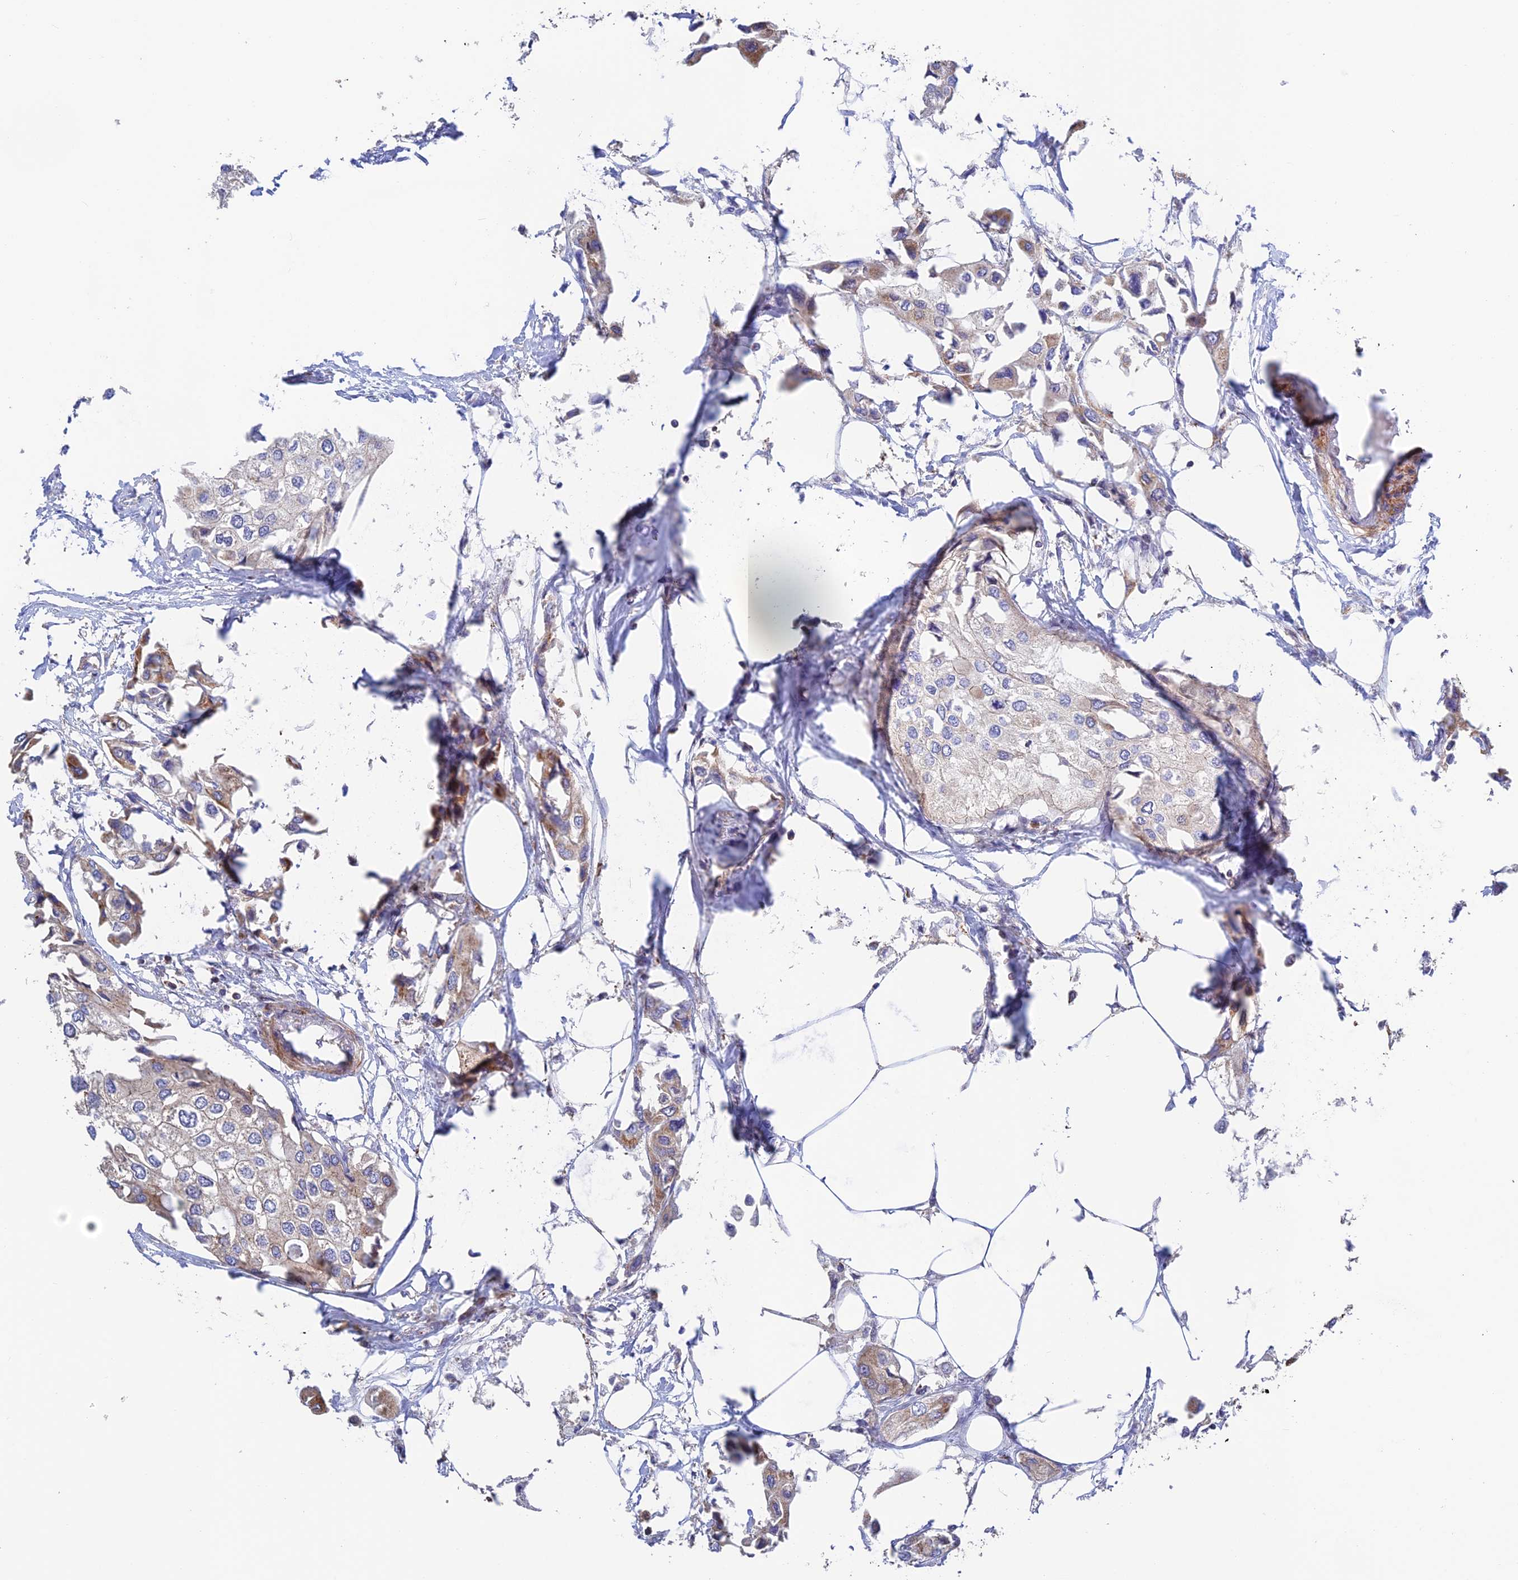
{"staining": {"intensity": "moderate", "quantity": "<25%", "location": "cytoplasmic/membranous"}, "tissue": "urothelial cancer", "cell_type": "Tumor cells", "image_type": "cancer", "snomed": [{"axis": "morphology", "description": "Urothelial carcinoma, High grade"}, {"axis": "topography", "description": "Urinary bladder"}], "caption": "Immunohistochemistry micrograph of human high-grade urothelial carcinoma stained for a protein (brown), which displays low levels of moderate cytoplasmic/membranous expression in approximately <25% of tumor cells.", "gene": "PRIM1", "patient": {"sex": "male", "age": 64}}